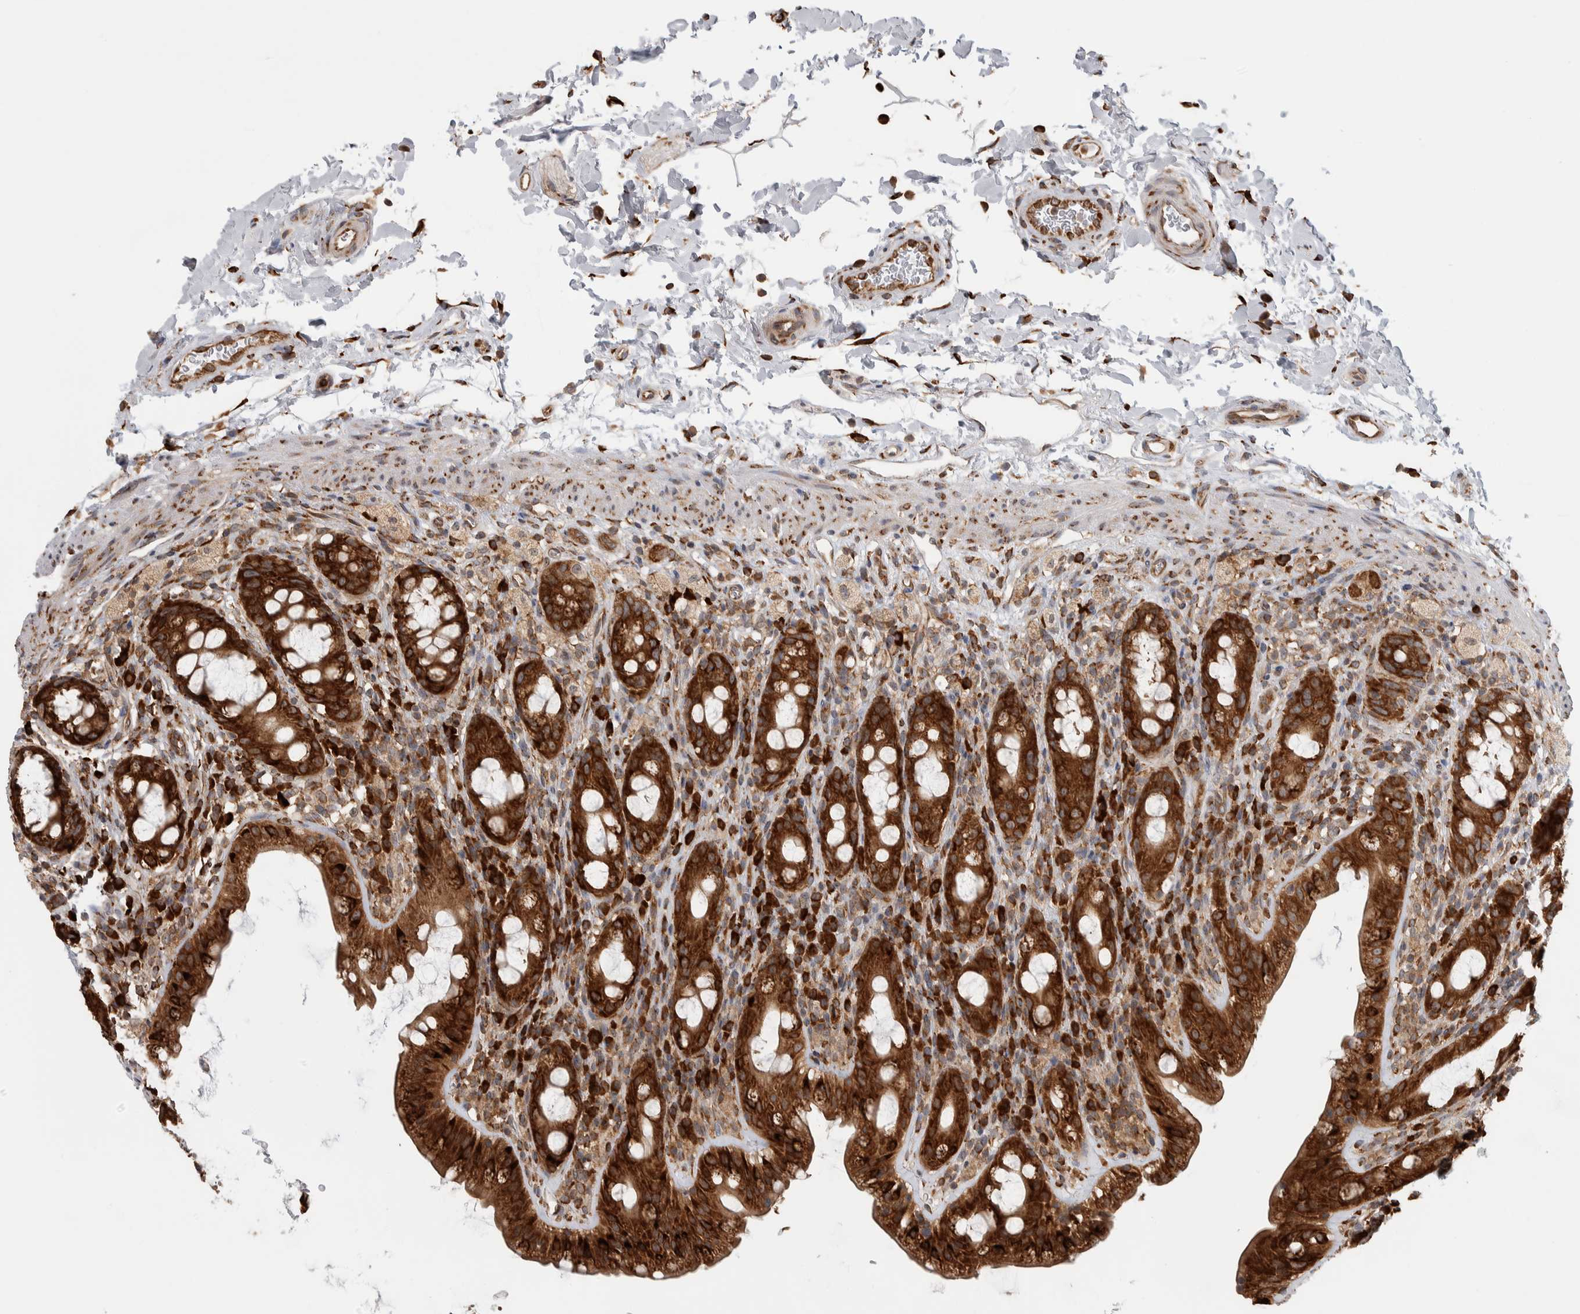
{"staining": {"intensity": "strong", "quantity": ">75%", "location": "cytoplasmic/membranous"}, "tissue": "rectum", "cell_type": "Glandular cells", "image_type": "normal", "snomed": [{"axis": "morphology", "description": "Normal tissue, NOS"}, {"axis": "topography", "description": "Rectum"}], "caption": "Immunohistochemistry (IHC) (DAB) staining of unremarkable human rectum reveals strong cytoplasmic/membranous protein staining in approximately >75% of glandular cells. (IHC, brightfield microscopy, high magnification).", "gene": "EIF3H", "patient": {"sex": "male", "age": 44}}